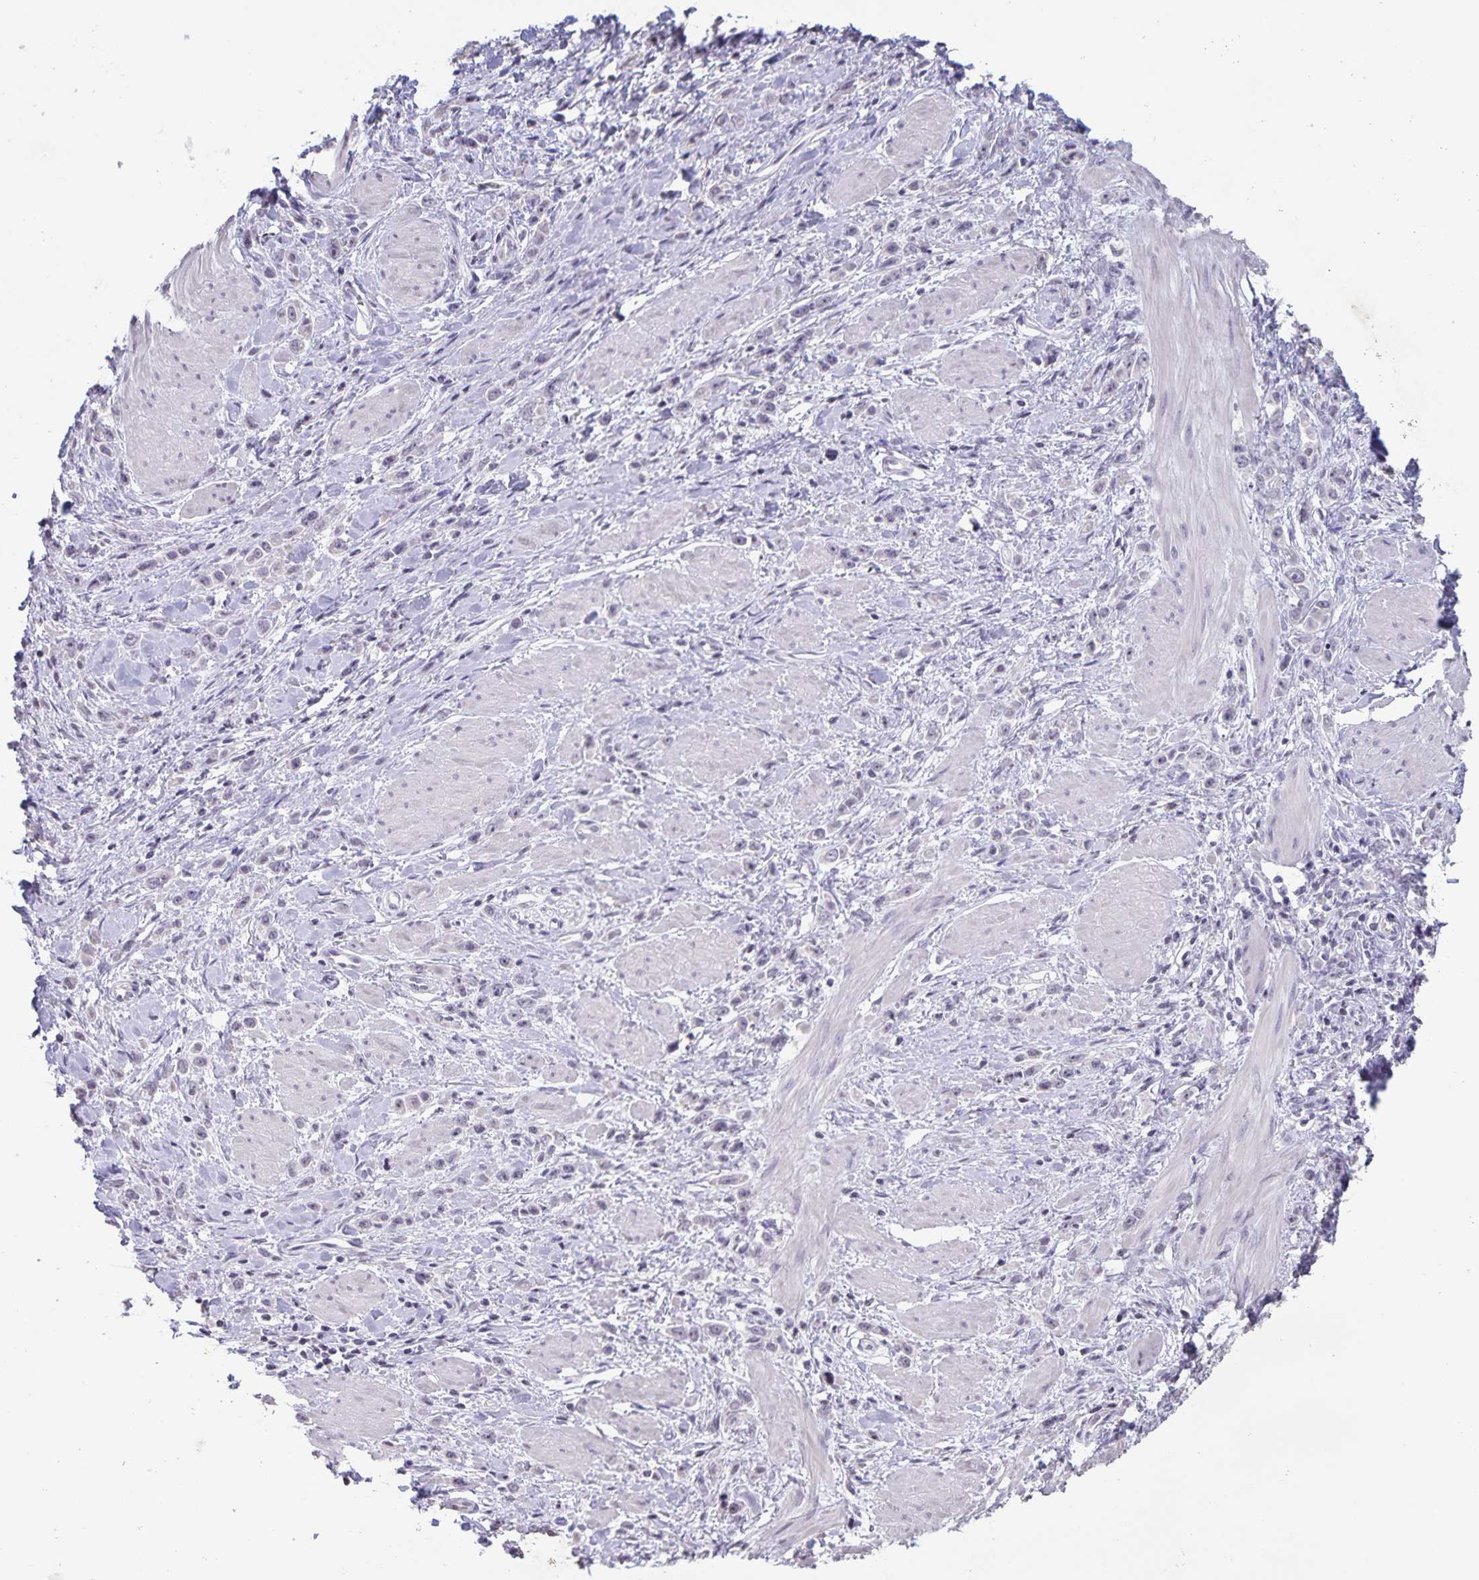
{"staining": {"intensity": "negative", "quantity": "none", "location": "none"}, "tissue": "stomach cancer", "cell_type": "Tumor cells", "image_type": "cancer", "snomed": [{"axis": "morphology", "description": "Adenocarcinoma, NOS"}, {"axis": "topography", "description": "Stomach"}], "caption": "Stomach cancer stained for a protein using immunohistochemistry (IHC) exhibits no staining tumor cells.", "gene": "AQP4", "patient": {"sex": "male", "age": 47}}